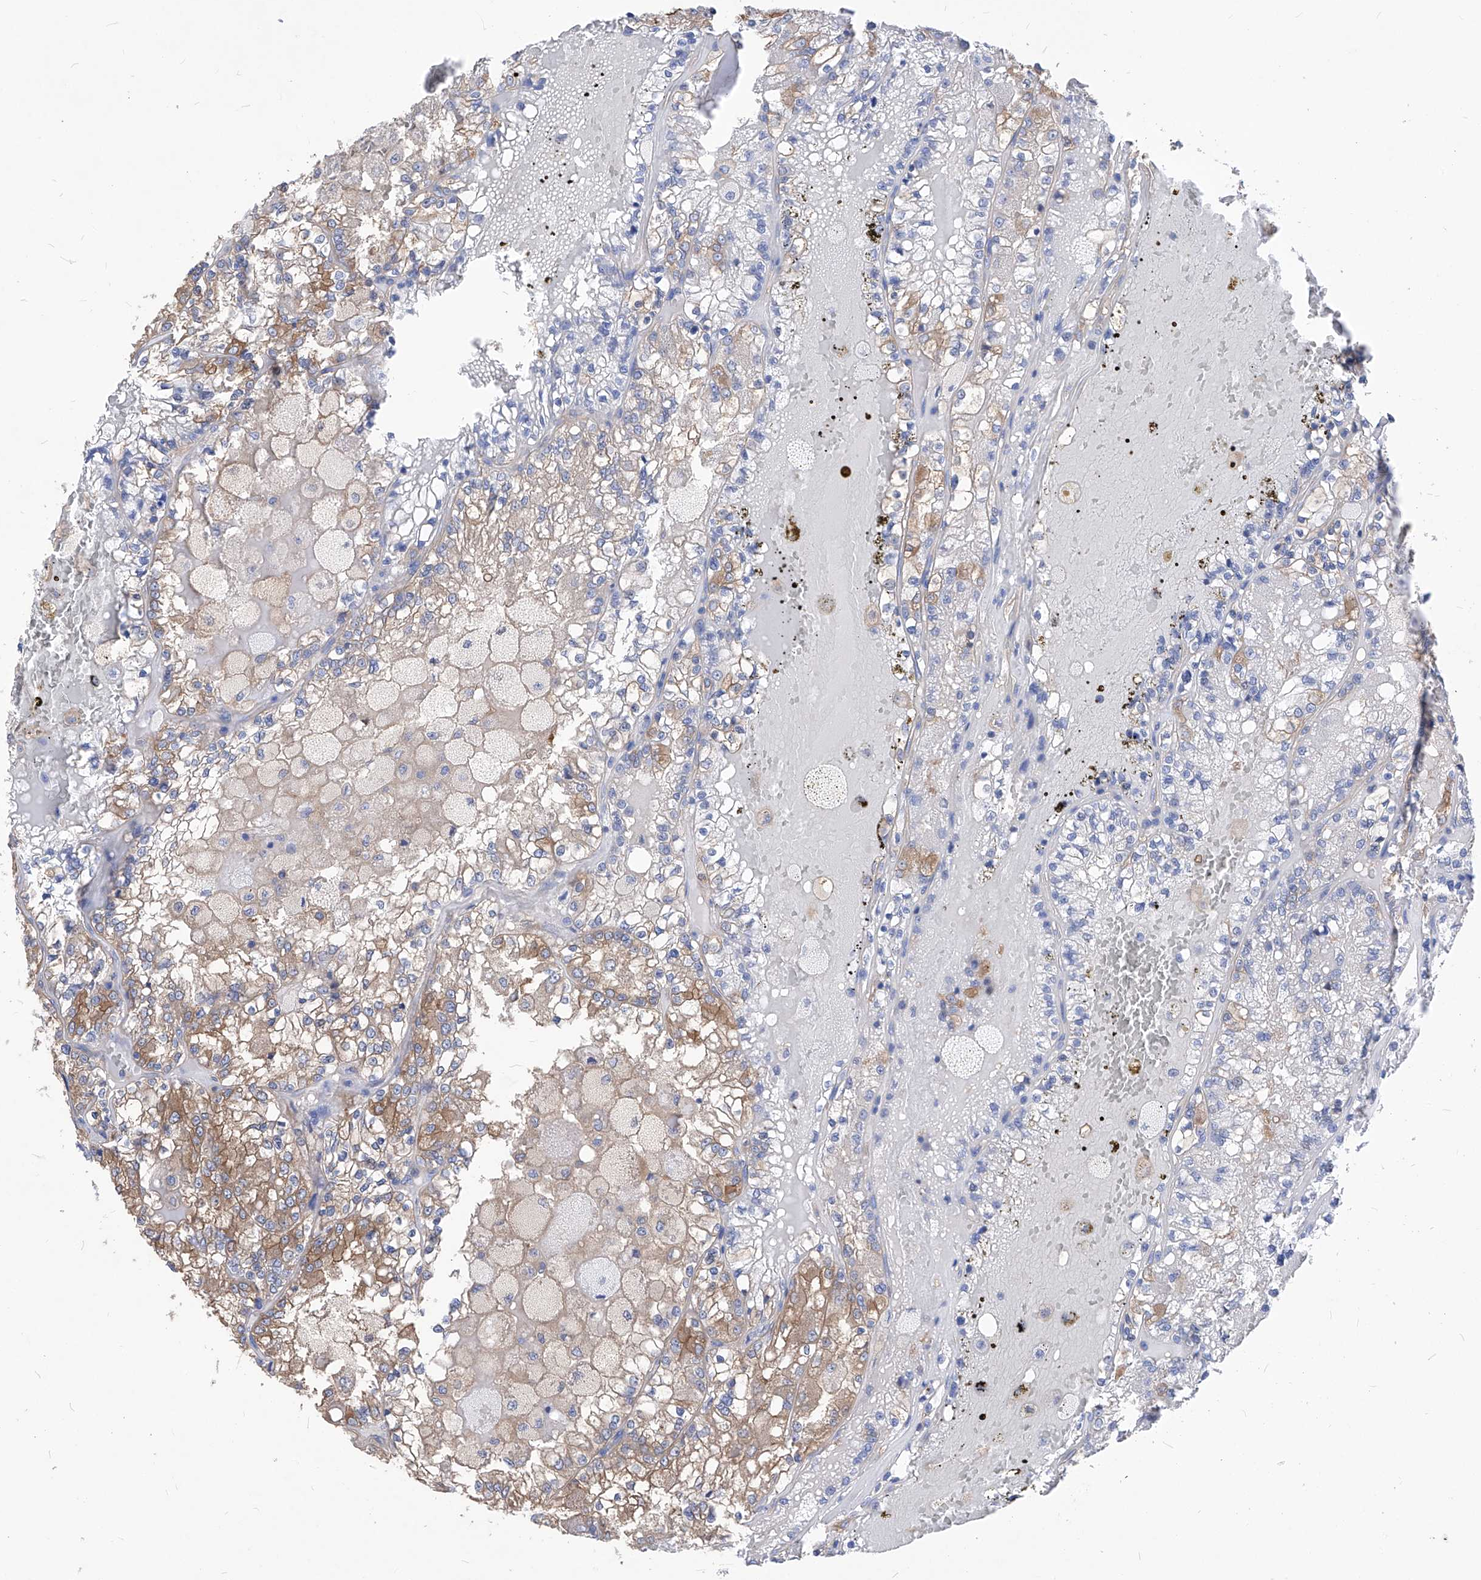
{"staining": {"intensity": "moderate", "quantity": "<25%", "location": "cytoplasmic/membranous"}, "tissue": "renal cancer", "cell_type": "Tumor cells", "image_type": "cancer", "snomed": [{"axis": "morphology", "description": "Adenocarcinoma, NOS"}, {"axis": "topography", "description": "Kidney"}], "caption": "A low amount of moderate cytoplasmic/membranous positivity is present in approximately <25% of tumor cells in renal cancer (adenocarcinoma) tissue. The staining was performed using DAB to visualize the protein expression in brown, while the nuclei were stained in blue with hematoxylin (Magnification: 20x).", "gene": "XPNPEP1", "patient": {"sex": "female", "age": 56}}